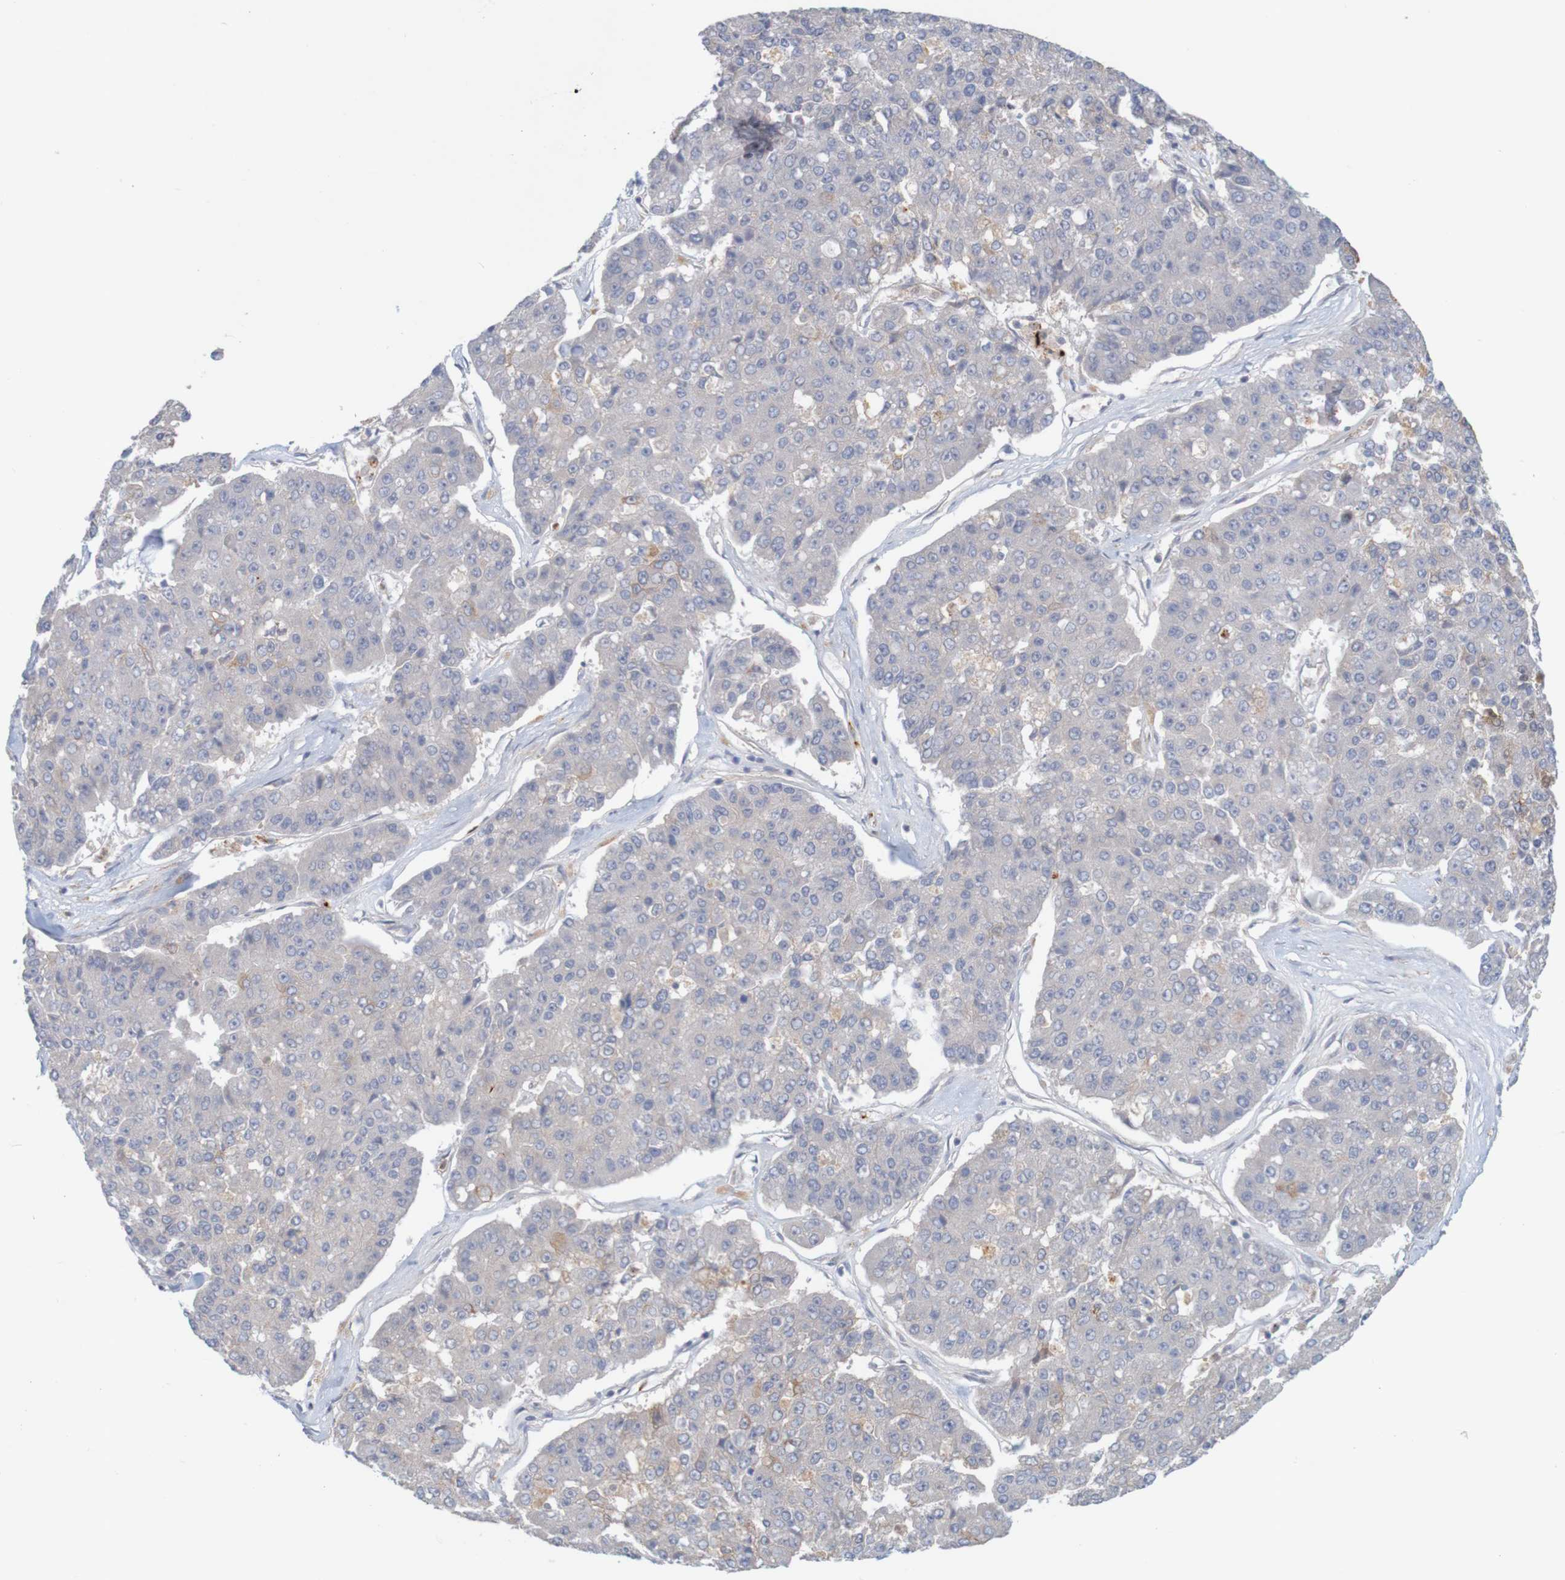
{"staining": {"intensity": "weak", "quantity": "<25%", "location": "cytoplasmic/membranous"}, "tissue": "pancreatic cancer", "cell_type": "Tumor cells", "image_type": "cancer", "snomed": [{"axis": "morphology", "description": "Adenocarcinoma, NOS"}, {"axis": "topography", "description": "Pancreas"}], "caption": "Image shows no significant protein staining in tumor cells of adenocarcinoma (pancreatic).", "gene": "KRT23", "patient": {"sex": "male", "age": 50}}